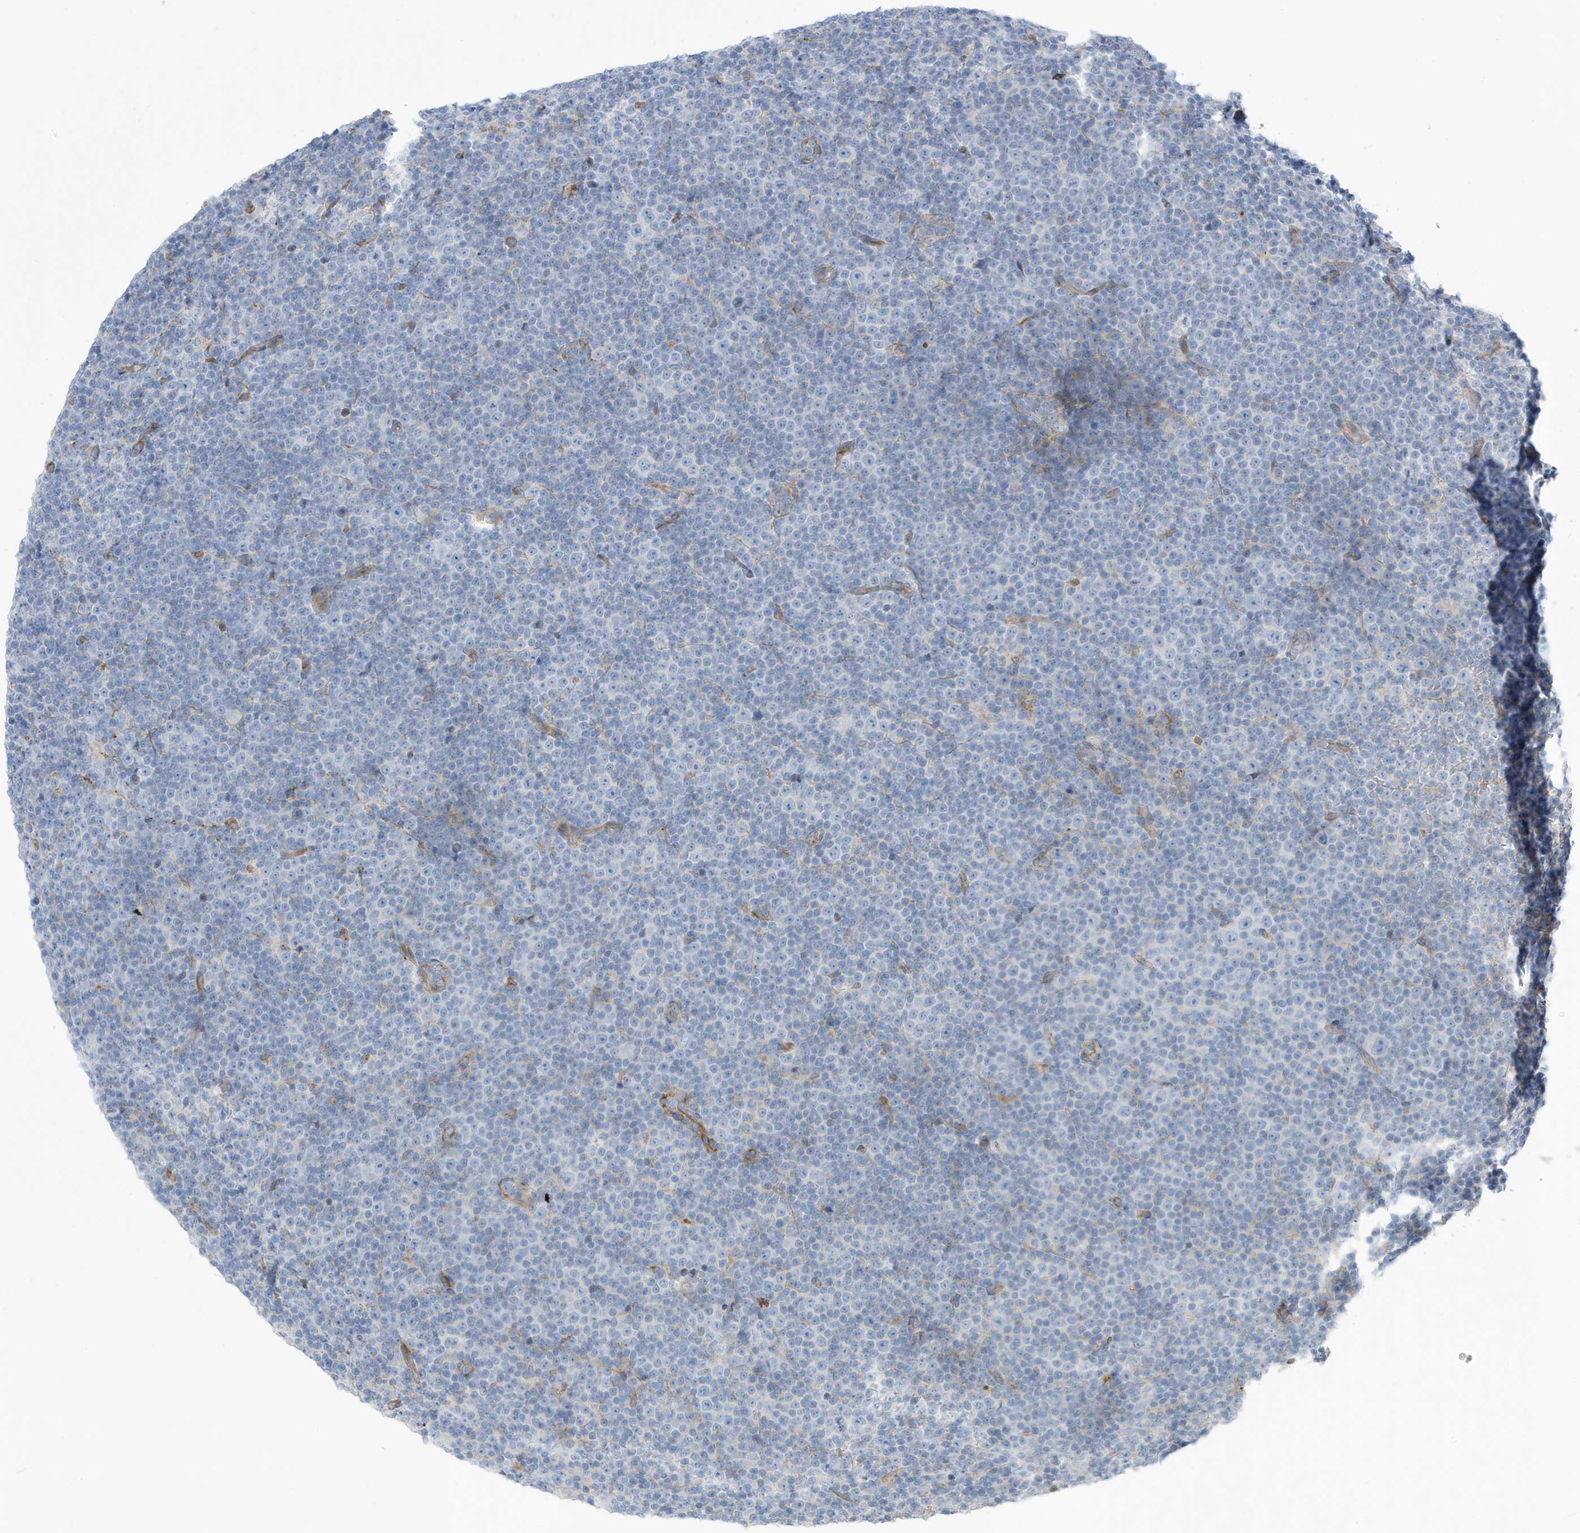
{"staining": {"intensity": "negative", "quantity": "none", "location": "none"}, "tissue": "lymphoma", "cell_type": "Tumor cells", "image_type": "cancer", "snomed": [{"axis": "morphology", "description": "Malignant lymphoma, non-Hodgkin's type, Low grade"}, {"axis": "topography", "description": "Lymph node"}], "caption": "The histopathology image demonstrates no significant positivity in tumor cells of lymphoma.", "gene": "ATP13A5", "patient": {"sex": "female", "age": 67}}